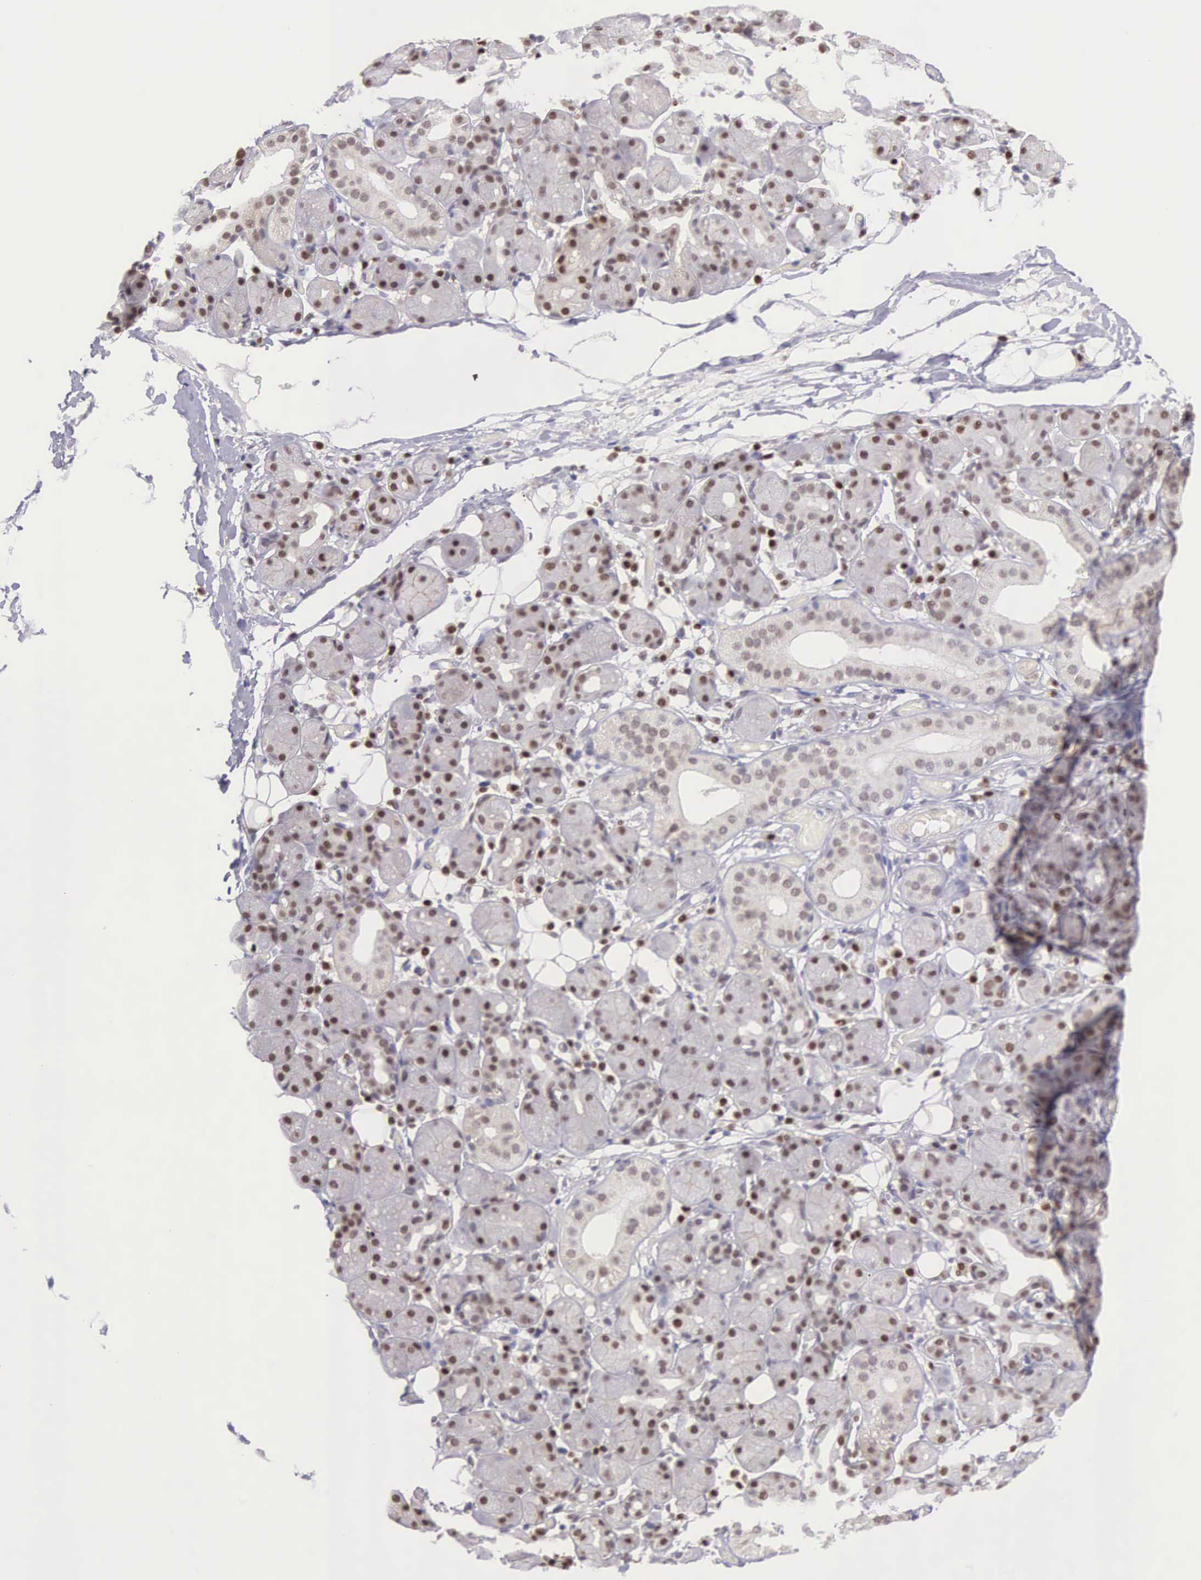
{"staining": {"intensity": "strong", "quantity": ">75%", "location": "nuclear"}, "tissue": "salivary gland", "cell_type": "Glandular cells", "image_type": "normal", "snomed": [{"axis": "morphology", "description": "Normal tissue, NOS"}, {"axis": "topography", "description": "Salivary gland"}, {"axis": "topography", "description": "Peripheral nerve tissue"}], "caption": "A brown stain labels strong nuclear positivity of a protein in glandular cells of normal salivary gland. (brown staining indicates protein expression, while blue staining denotes nuclei).", "gene": "CCDC117", "patient": {"sex": "male", "age": 62}}